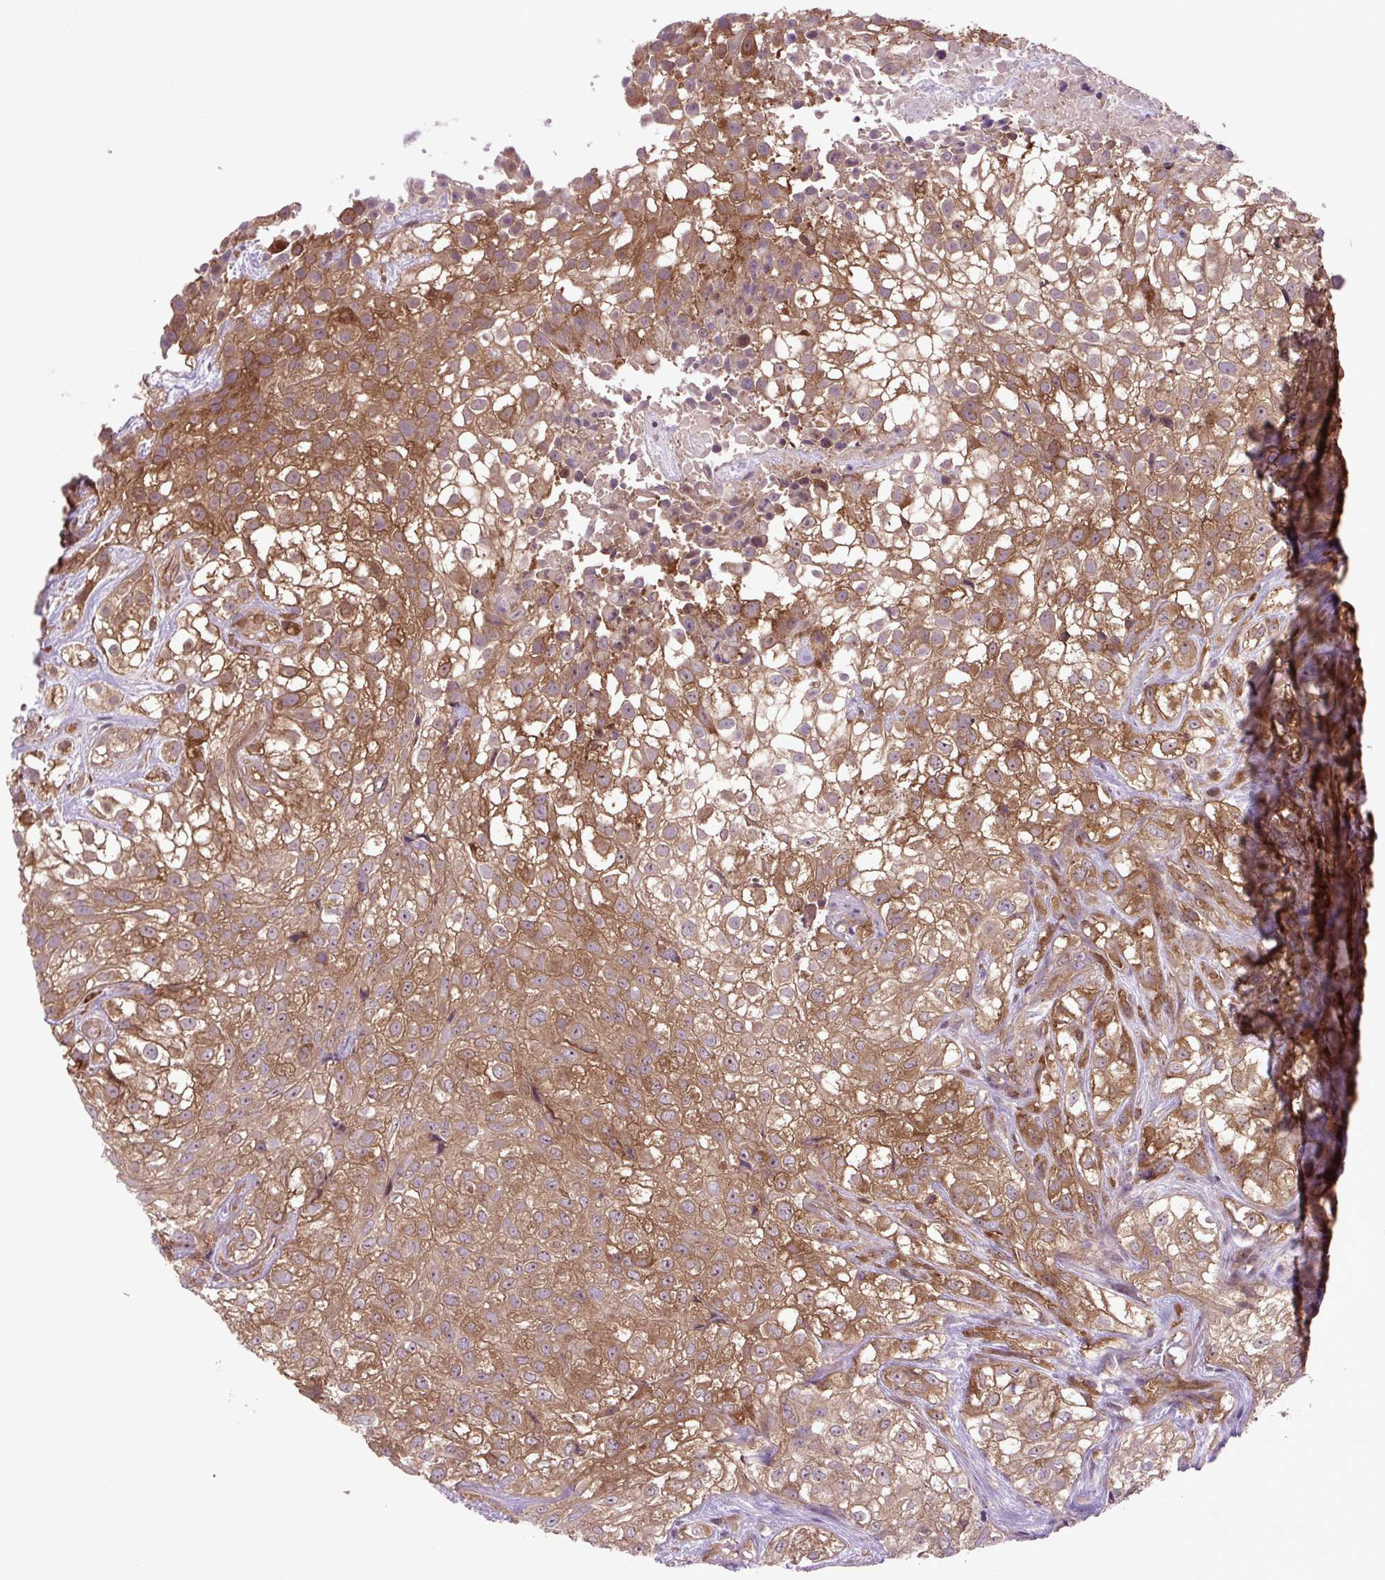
{"staining": {"intensity": "moderate", "quantity": ">75%", "location": "cytoplasmic/membranous,nuclear"}, "tissue": "urothelial cancer", "cell_type": "Tumor cells", "image_type": "cancer", "snomed": [{"axis": "morphology", "description": "Urothelial carcinoma, High grade"}, {"axis": "topography", "description": "Urinary bladder"}], "caption": "Immunohistochemistry photomicrograph of neoplastic tissue: urothelial cancer stained using IHC exhibits medium levels of moderate protein expression localized specifically in the cytoplasmic/membranous and nuclear of tumor cells, appearing as a cytoplasmic/membranous and nuclear brown color.", "gene": "PLCG1", "patient": {"sex": "male", "age": 56}}